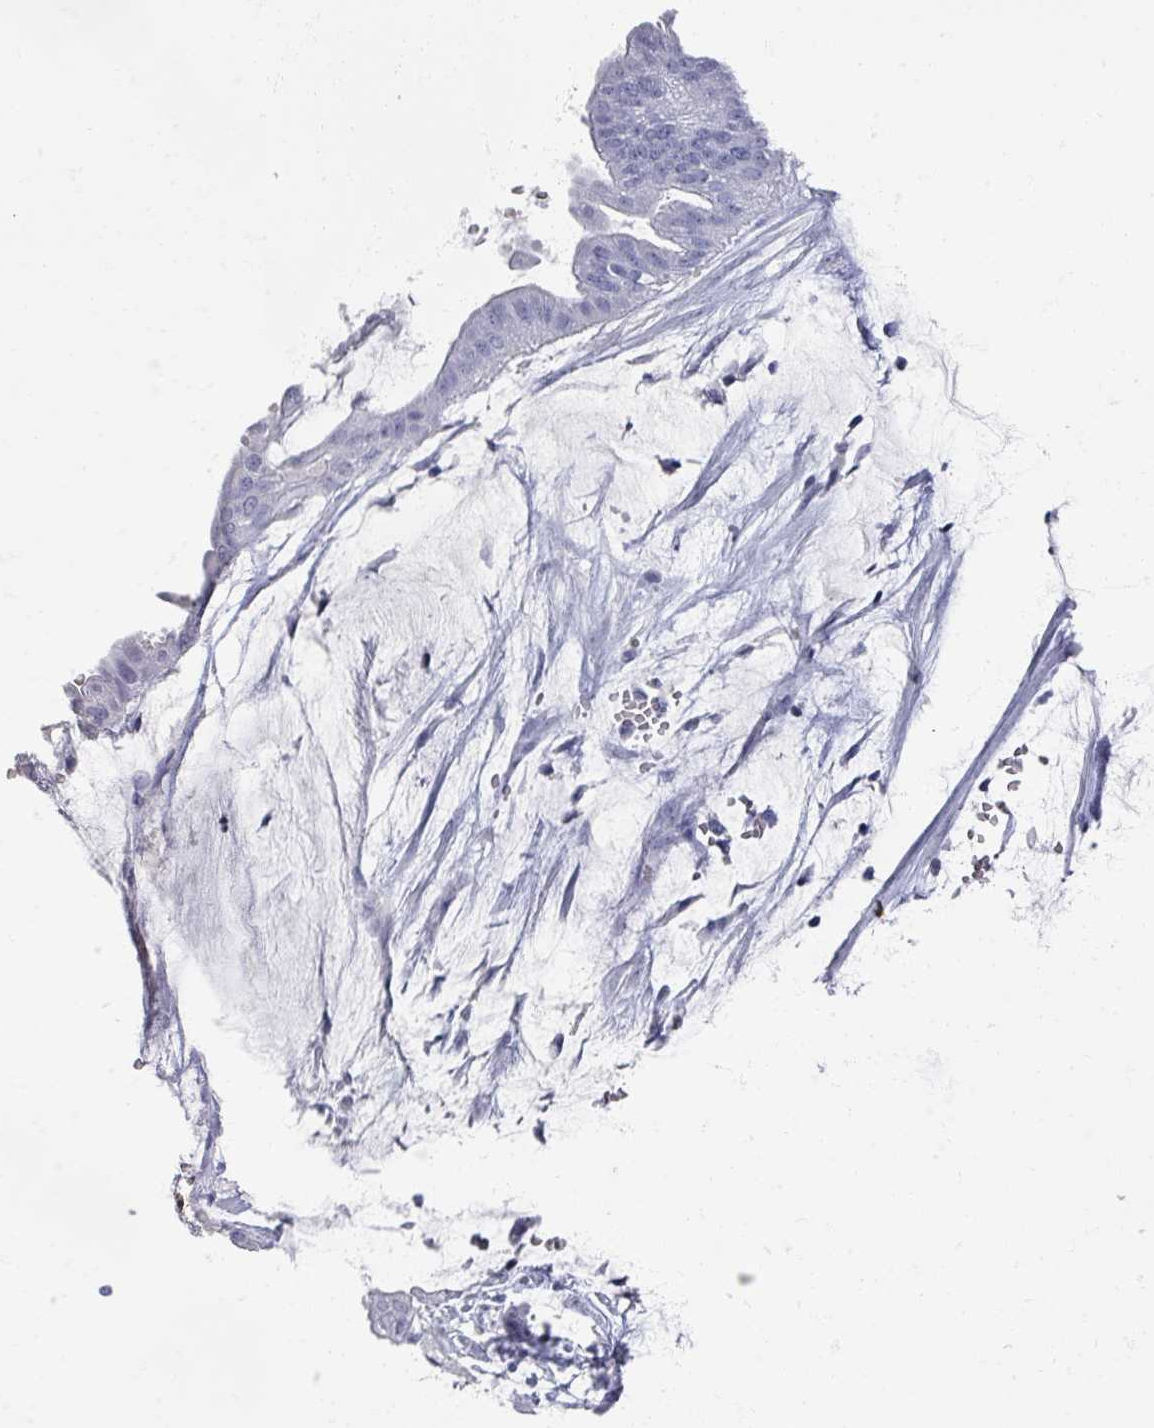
{"staining": {"intensity": "negative", "quantity": "none", "location": "none"}, "tissue": "ovarian cancer", "cell_type": "Tumor cells", "image_type": "cancer", "snomed": [{"axis": "morphology", "description": "Cystadenocarcinoma, mucinous, NOS"}, {"axis": "topography", "description": "Ovary"}], "caption": "Tumor cells are negative for protein expression in human ovarian mucinous cystadenocarcinoma.", "gene": "OMG", "patient": {"sex": "female", "age": 73}}